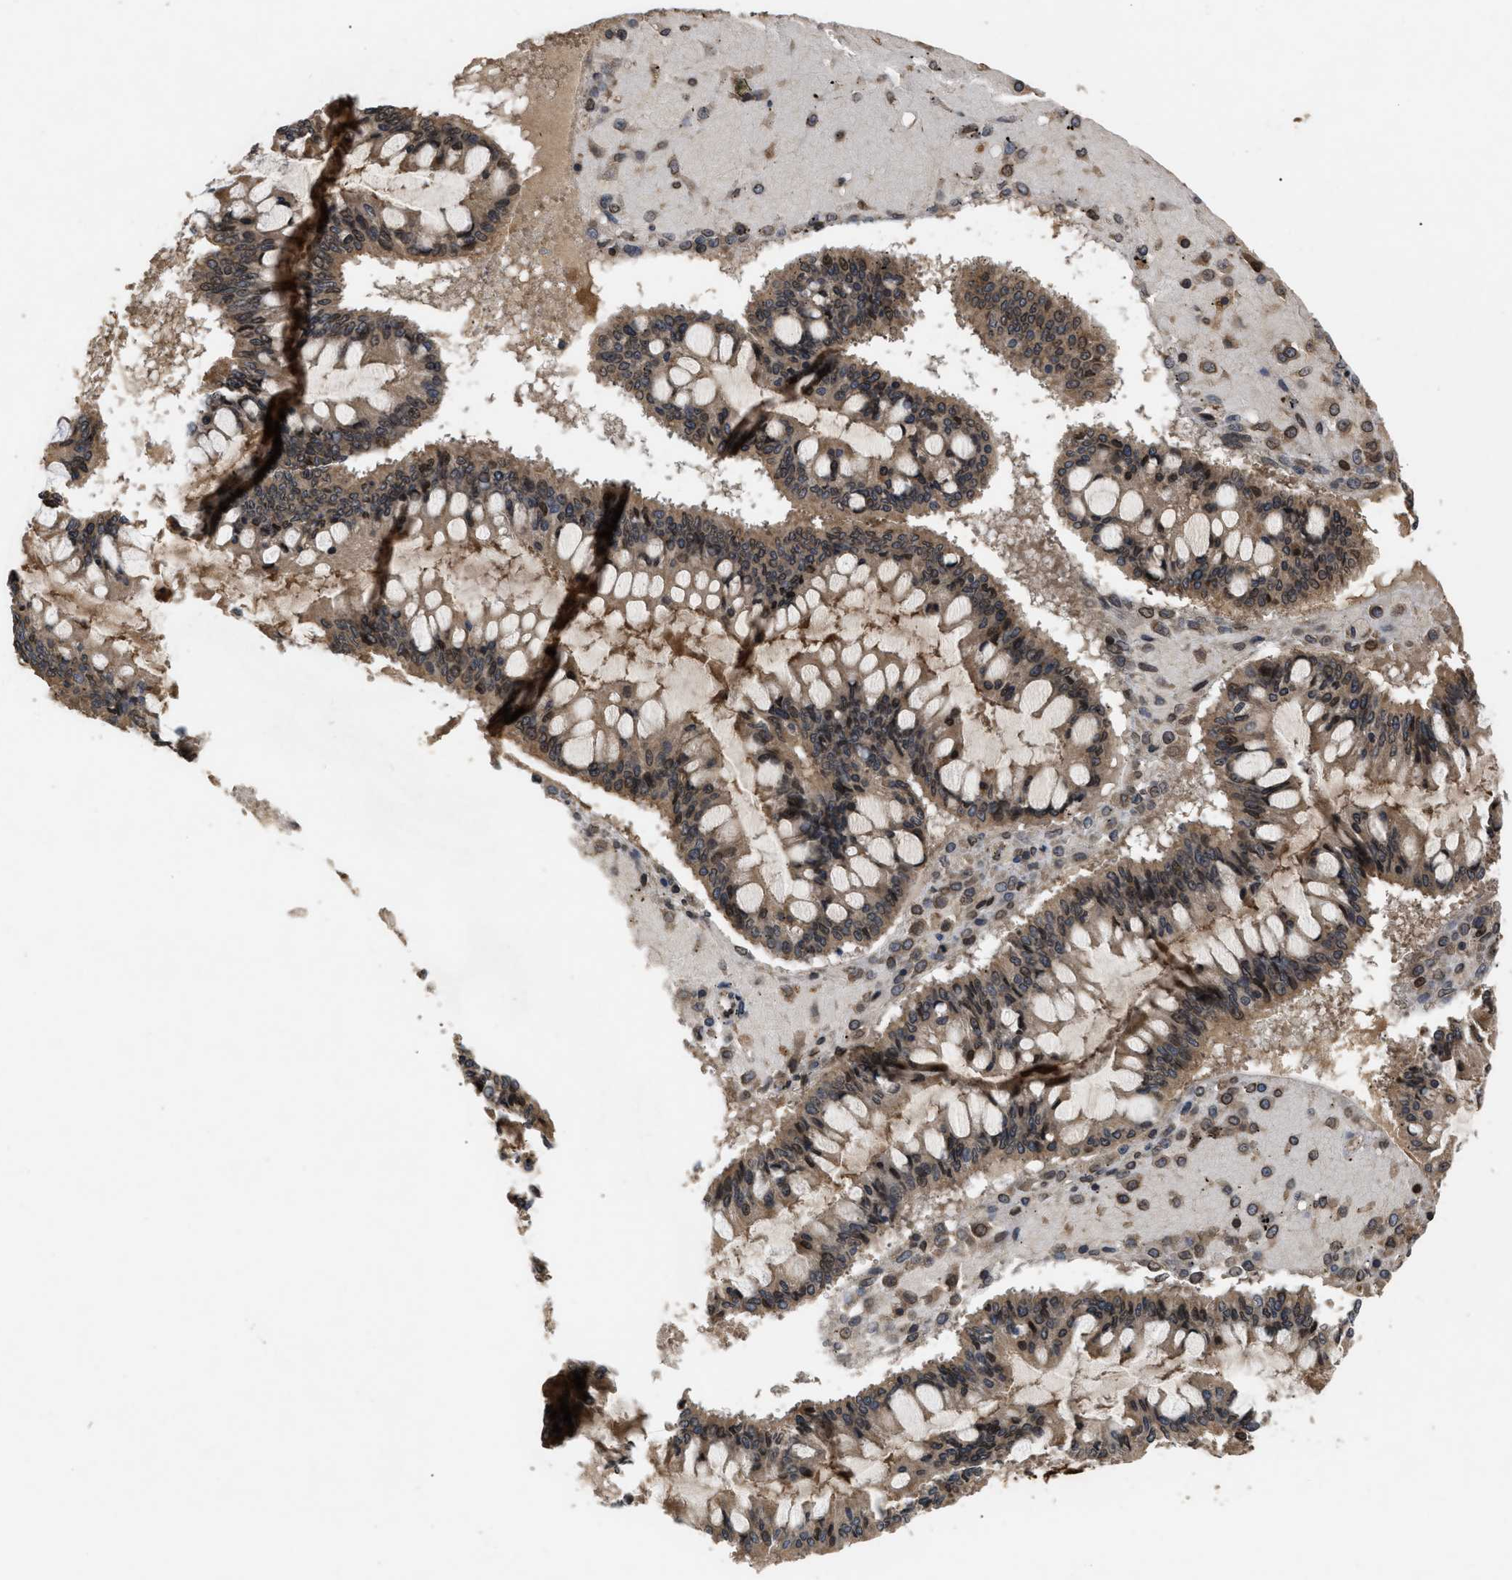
{"staining": {"intensity": "moderate", "quantity": ">75%", "location": "cytoplasmic/membranous,nuclear"}, "tissue": "ovarian cancer", "cell_type": "Tumor cells", "image_type": "cancer", "snomed": [{"axis": "morphology", "description": "Cystadenocarcinoma, mucinous, NOS"}, {"axis": "topography", "description": "Ovary"}], "caption": "The immunohistochemical stain highlights moderate cytoplasmic/membranous and nuclear positivity in tumor cells of ovarian cancer tissue.", "gene": "CRY1", "patient": {"sex": "female", "age": 73}}